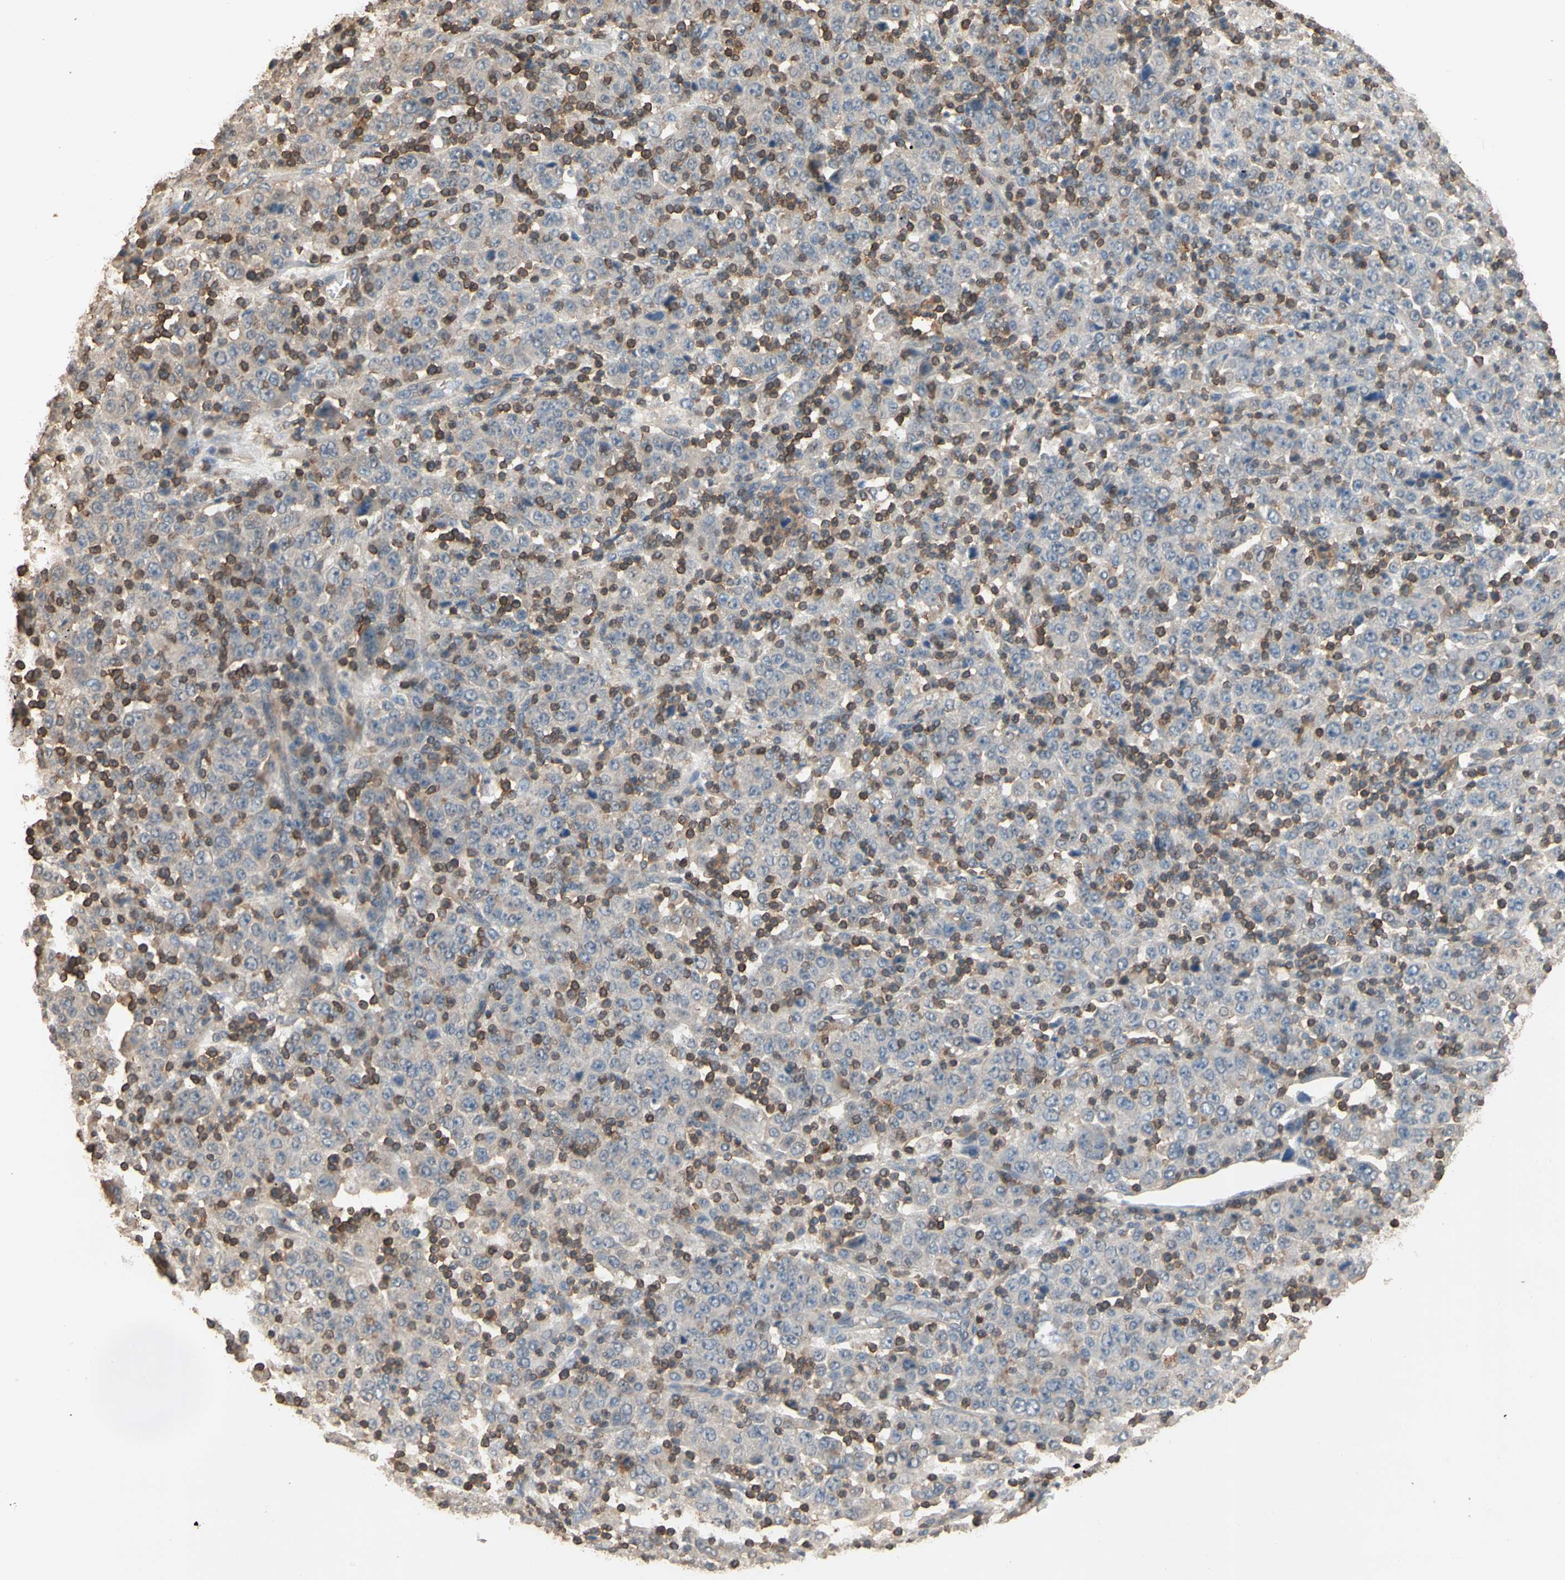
{"staining": {"intensity": "negative", "quantity": "none", "location": "none"}, "tissue": "stomach cancer", "cell_type": "Tumor cells", "image_type": "cancer", "snomed": [{"axis": "morphology", "description": "Normal tissue, NOS"}, {"axis": "morphology", "description": "Adenocarcinoma, NOS"}, {"axis": "topography", "description": "Stomach, upper"}, {"axis": "topography", "description": "Stomach"}], "caption": "IHC micrograph of neoplastic tissue: stomach adenocarcinoma stained with DAB (3,3'-diaminobenzidine) reveals no significant protein positivity in tumor cells. (IHC, brightfield microscopy, high magnification).", "gene": "MAP3K10", "patient": {"sex": "male", "age": 59}}